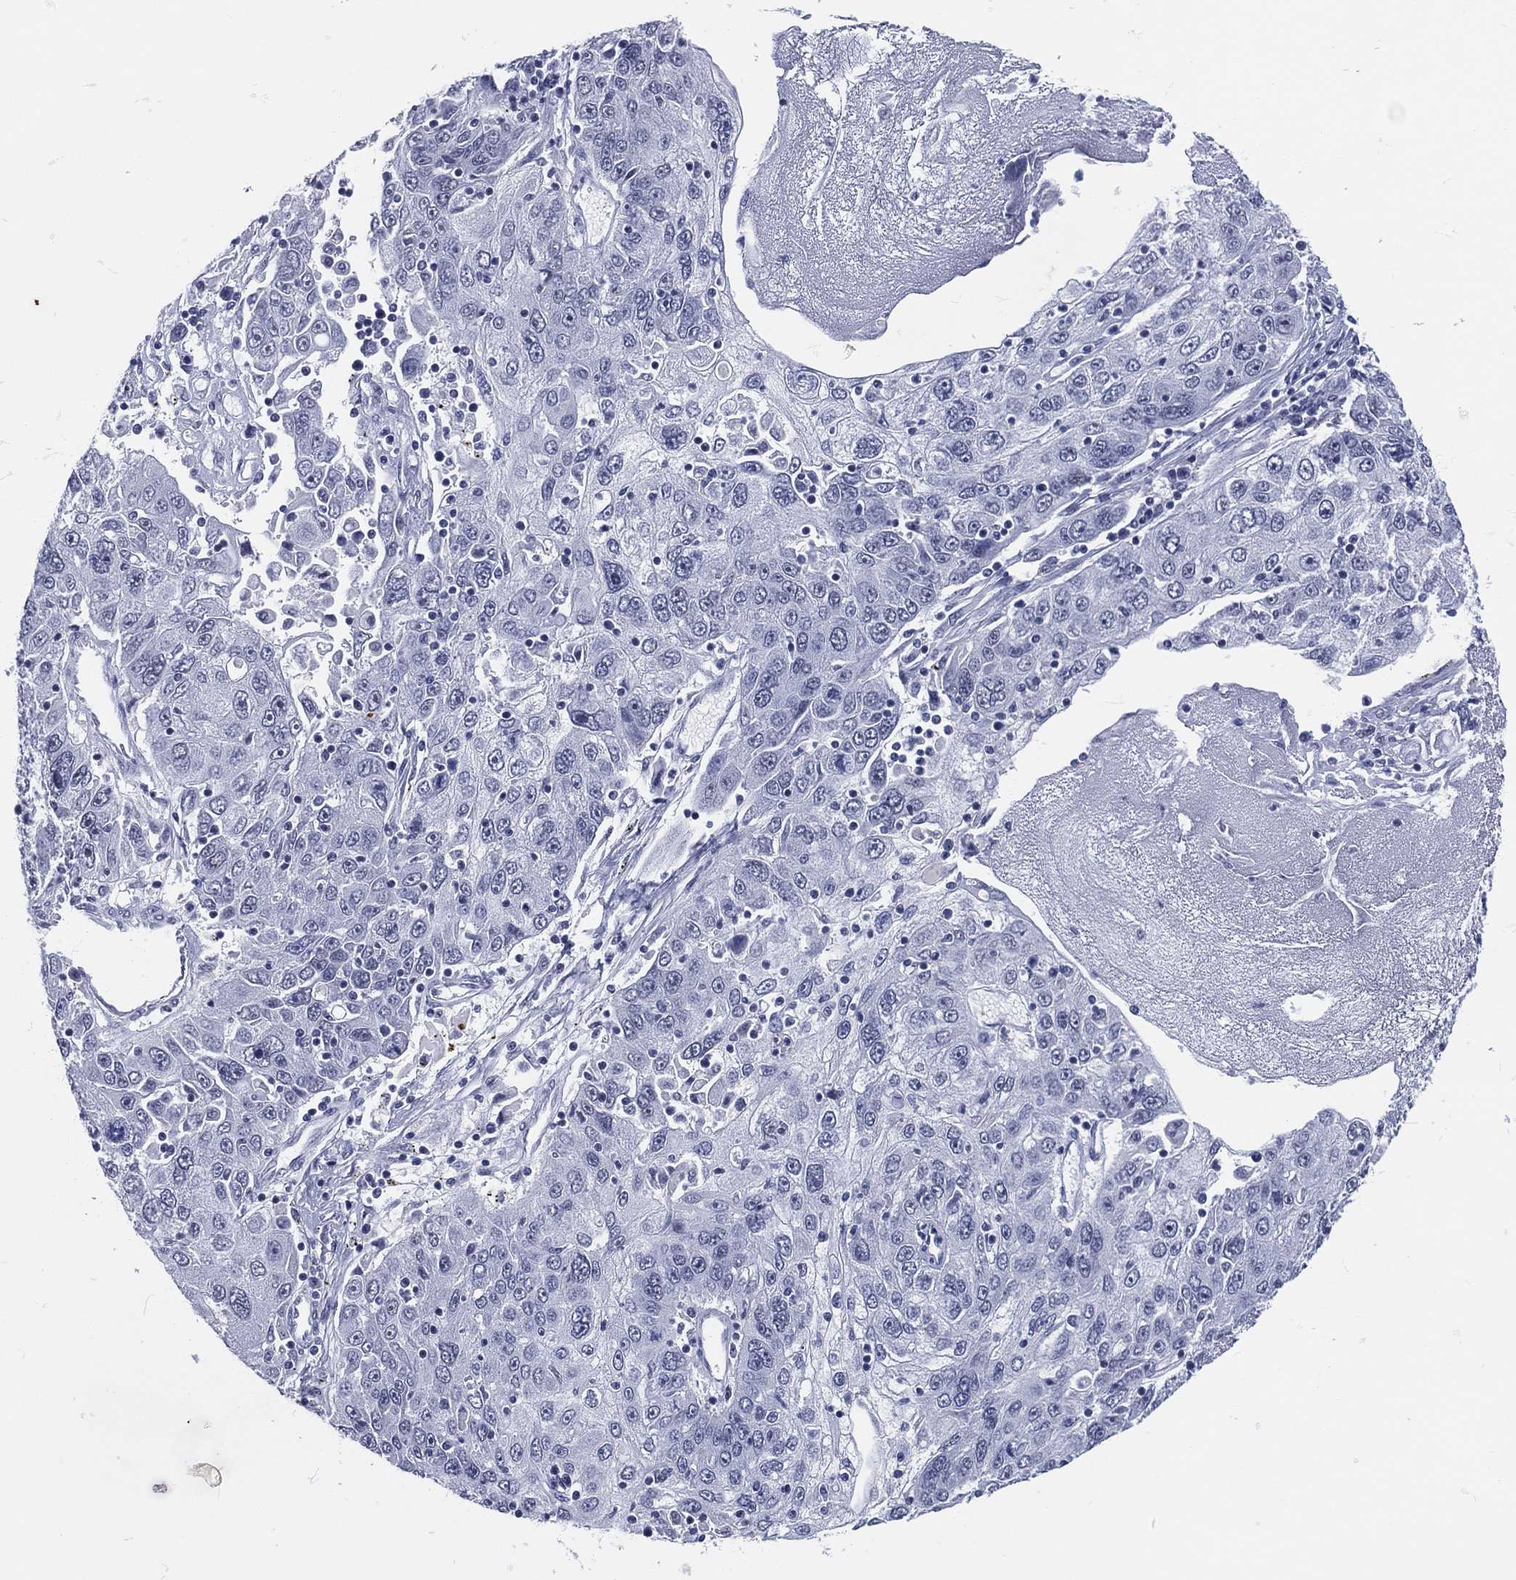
{"staining": {"intensity": "negative", "quantity": "none", "location": "none"}, "tissue": "stomach cancer", "cell_type": "Tumor cells", "image_type": "cancer", "snomed": [{"axis": "morphology", "description": "Adenocarcinoma, NOS"}, {"axis": "topography", "description": "Stomach"}], "caption": "DAB immunohistochemical staining of stomach cancer (adenocarcinoma) demonstrates no significant positivity in tumor cells. (Stains: DAB (3,3'-diaminobenzidine) immunohistochemistry (IHC) with hematoxylin counter stain, Microscopy: brightfield microscopy at high magnification).", "gene": "MAPK8IP1", "patient": {"sex": "male", "age": 56}}